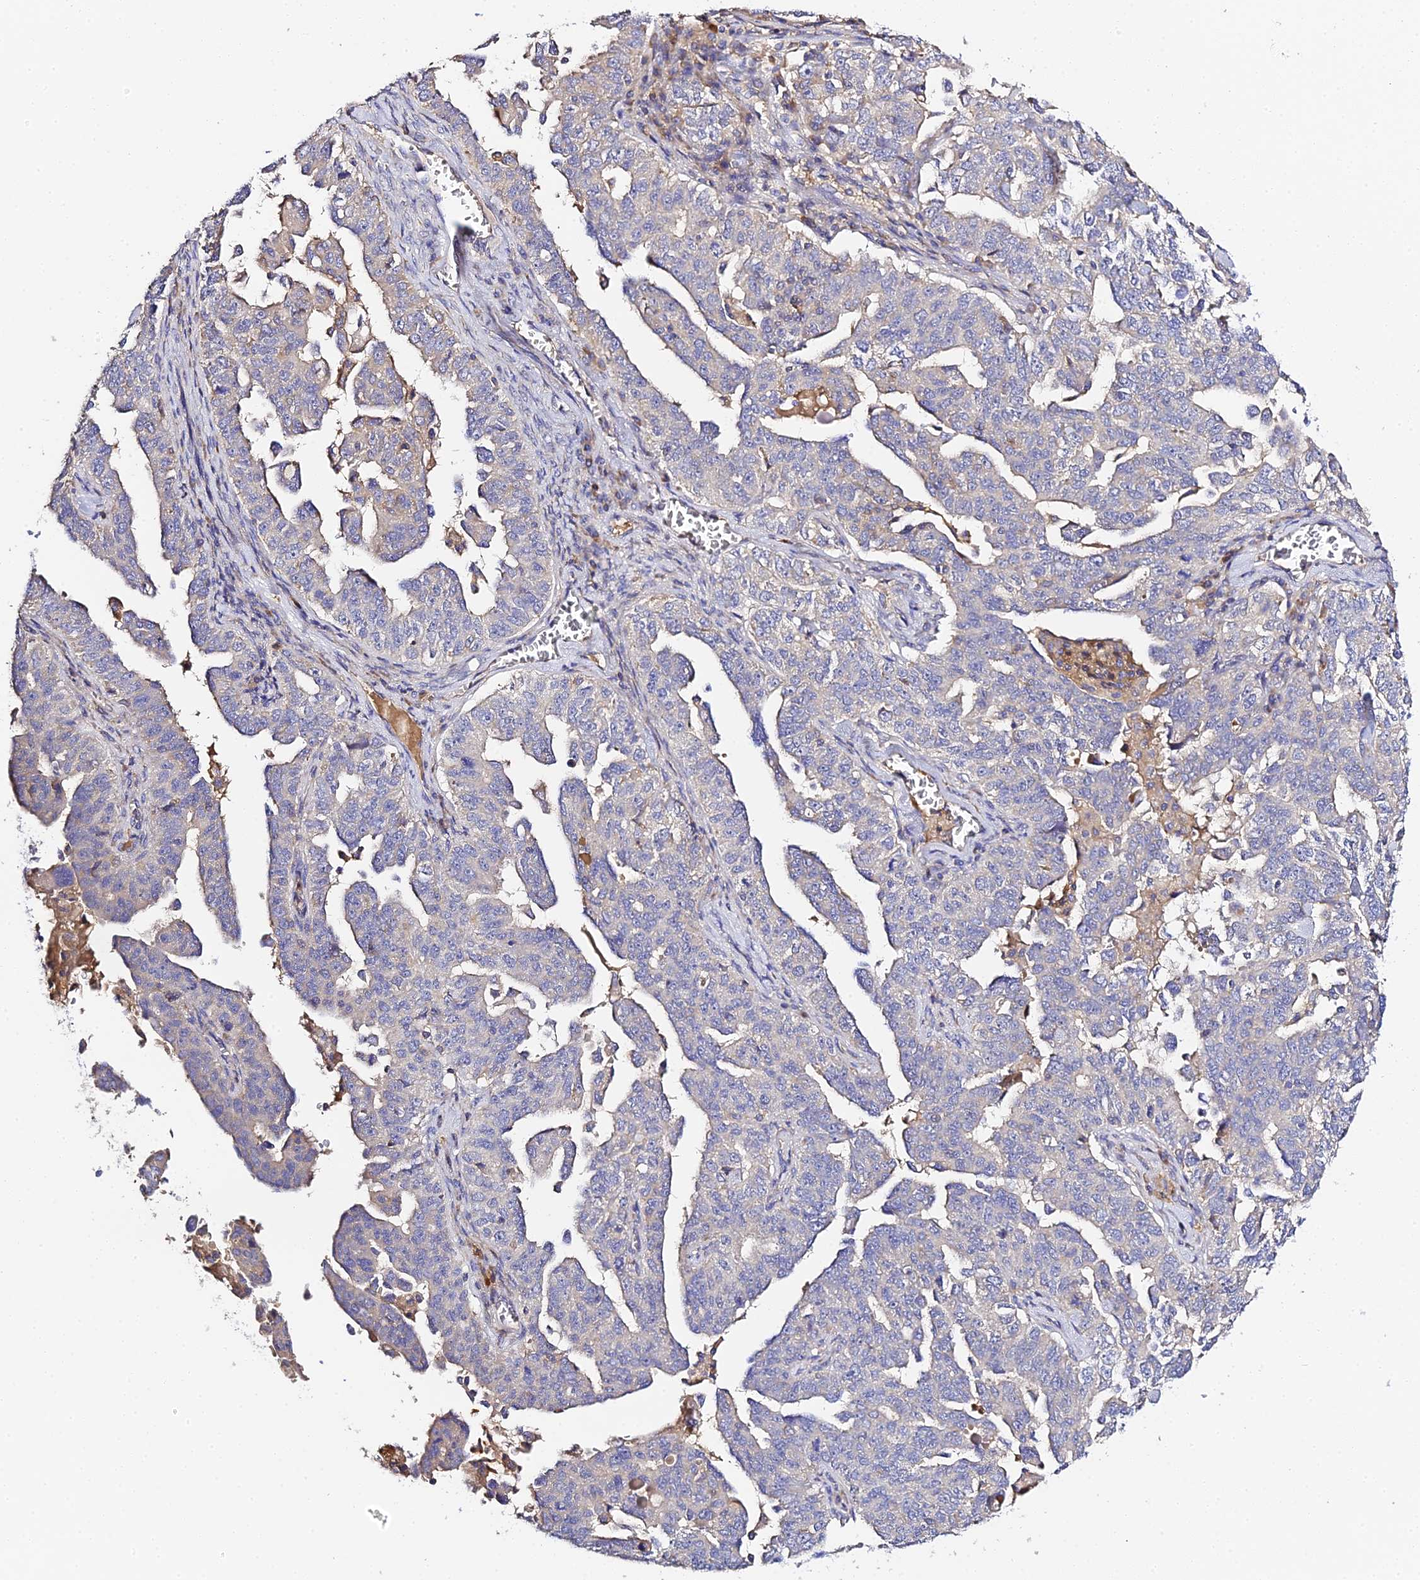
{"staining": {"intensity": "weak", "quantity": "<25%", "location": "cytoplasmic/membranous"}, "tissue": "ovarian cancer", "cell_type": "Tumor cells", "image_type": "cancer", "snomed": [{"axis": "morphology", "description": "Carcinoma, endometroid"}, {"axis": "topography", "description": "Ovary"}], "caption": "A histopathology image of ovarian endometroid carcinoma stained for a protein displays no brown staining in tumor cells.", "gene": "SCX", "patient": {"sex": "female", "age": 62}}